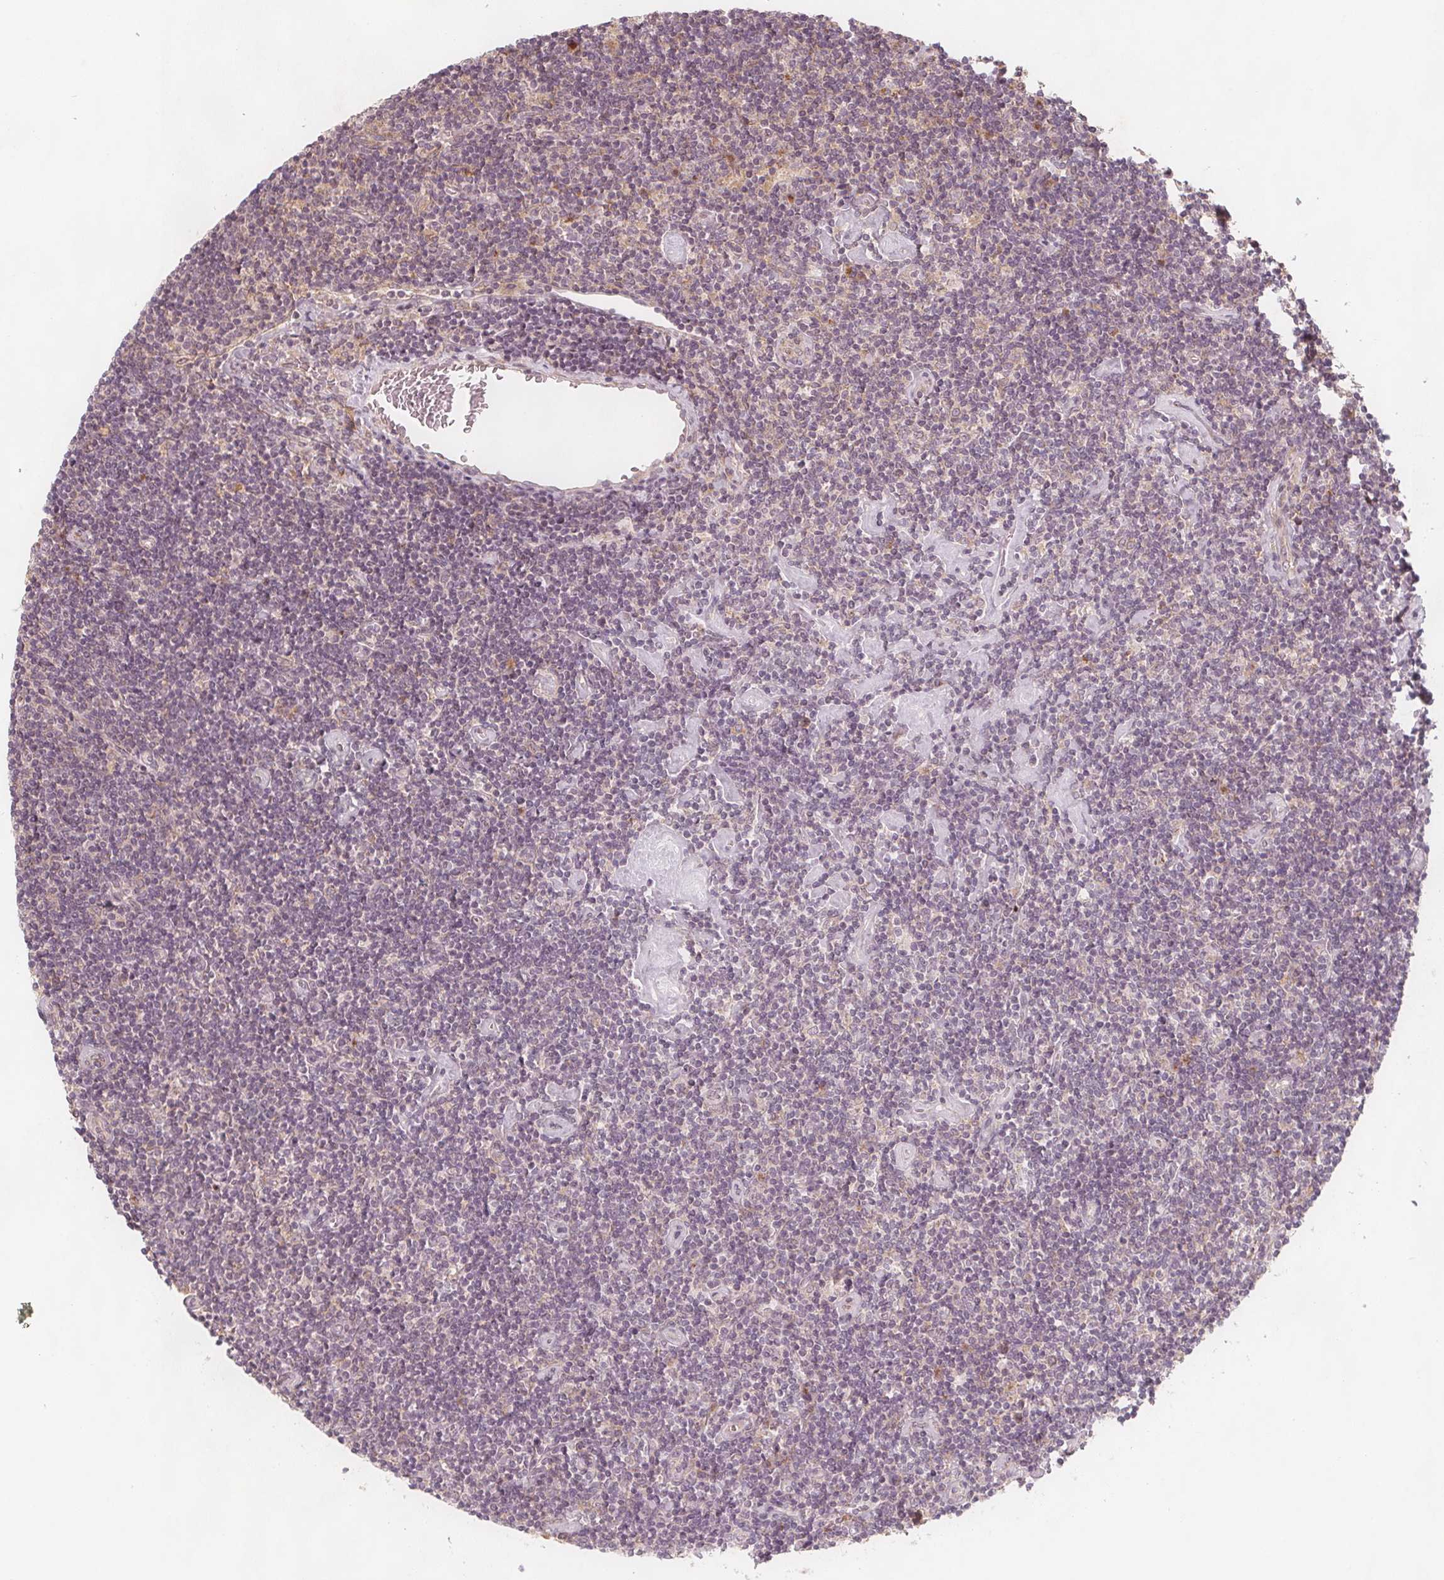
{"staining": {"intensity": "negative", "quantity": "none", "location": "none"}, "tissue": "lymphoma", "cell_type": "Tumor cells", "image_type": "cancer", "snomed": [{"axis": "morphology", "description": "Hodgkin's disease, NOS"}, {"axis": "topography", "description": "Lymph node"}], "caption": "Protein analysis of lymphoma demonstrates no significant expression in tumor cells. Nuclei are stained in blue.", "gene": "NCSTN", "patient": {"sex": "male", "age": 40}}